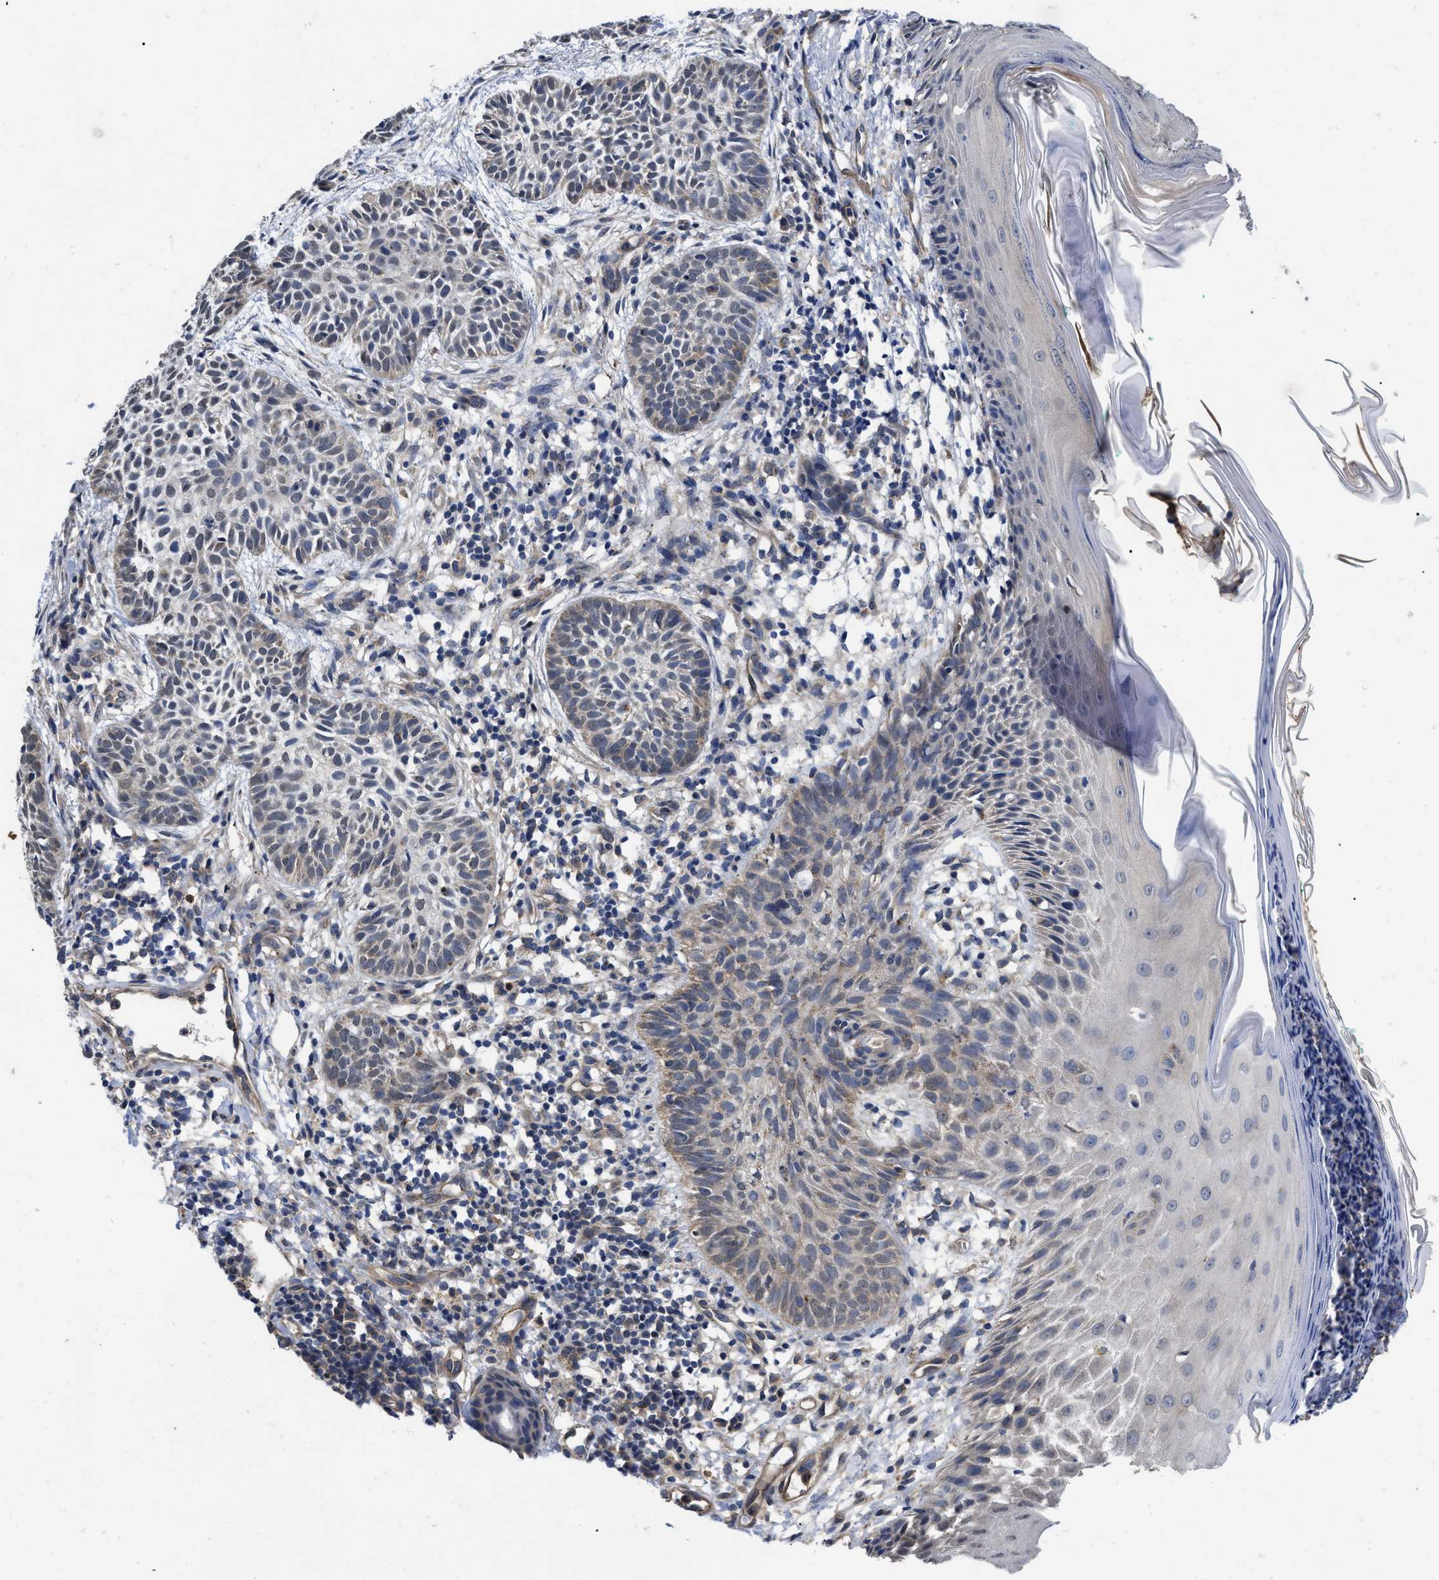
{"staining": {"intensity": "weak", "quantity": "<25%", "location": "cytoplasmic/membranous"}, "tissue": "skin cancer", "cell_type": "Tumor cells", "image_type": "cancer", "snomed": [{"axis": "morphology", "description": "Basal cell carcinoma"}, {"axis": "topography", "description": "Skin"}], "caption": "Tumor cells show no significant protein positivity in skin cancer.", "gene": "PKD2", "patient": {"sex": "male", "age": 60}}